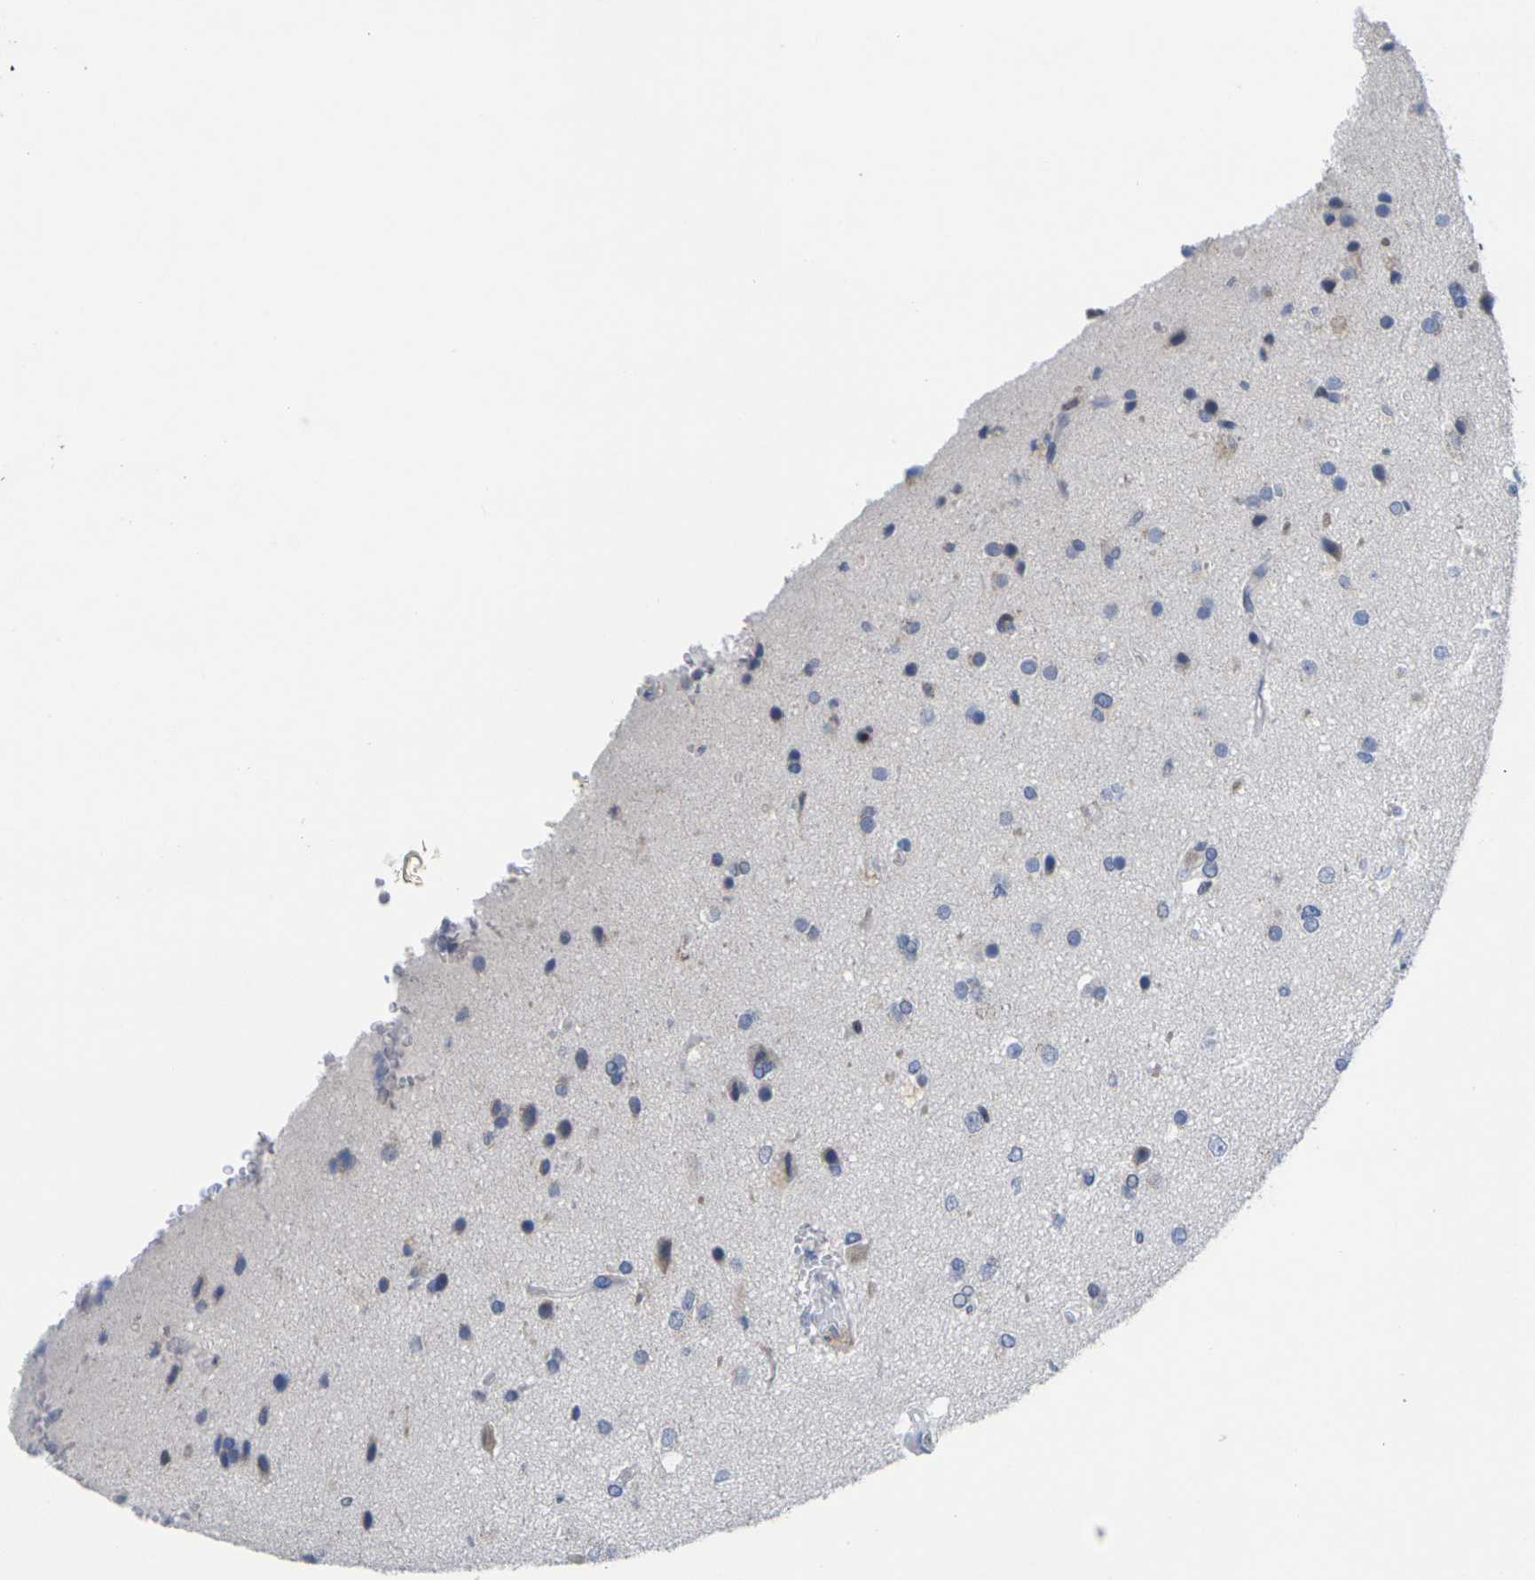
{"staining": {"intensity": "weak", "quantity": "25%-75%", "location": "cytoplasmic/membranous"}, "tissue": "glioma", "cell_type": "Tumor cells", "image_type": "cancer", "snomed": [{"axis": "morphology", "description": "Glioma, malignant, High grade"}, {"axis": "topography", "description": "Brain"}], "caption": "The photomicrograph reveals staining of glioma, revealing weak cytoplasmic/membranous protein staining (brown color) within tumor cells. Nuclei are stained in blue.", "gene": "IKZF1", "patient": {"sex": "male", "age": 71}}